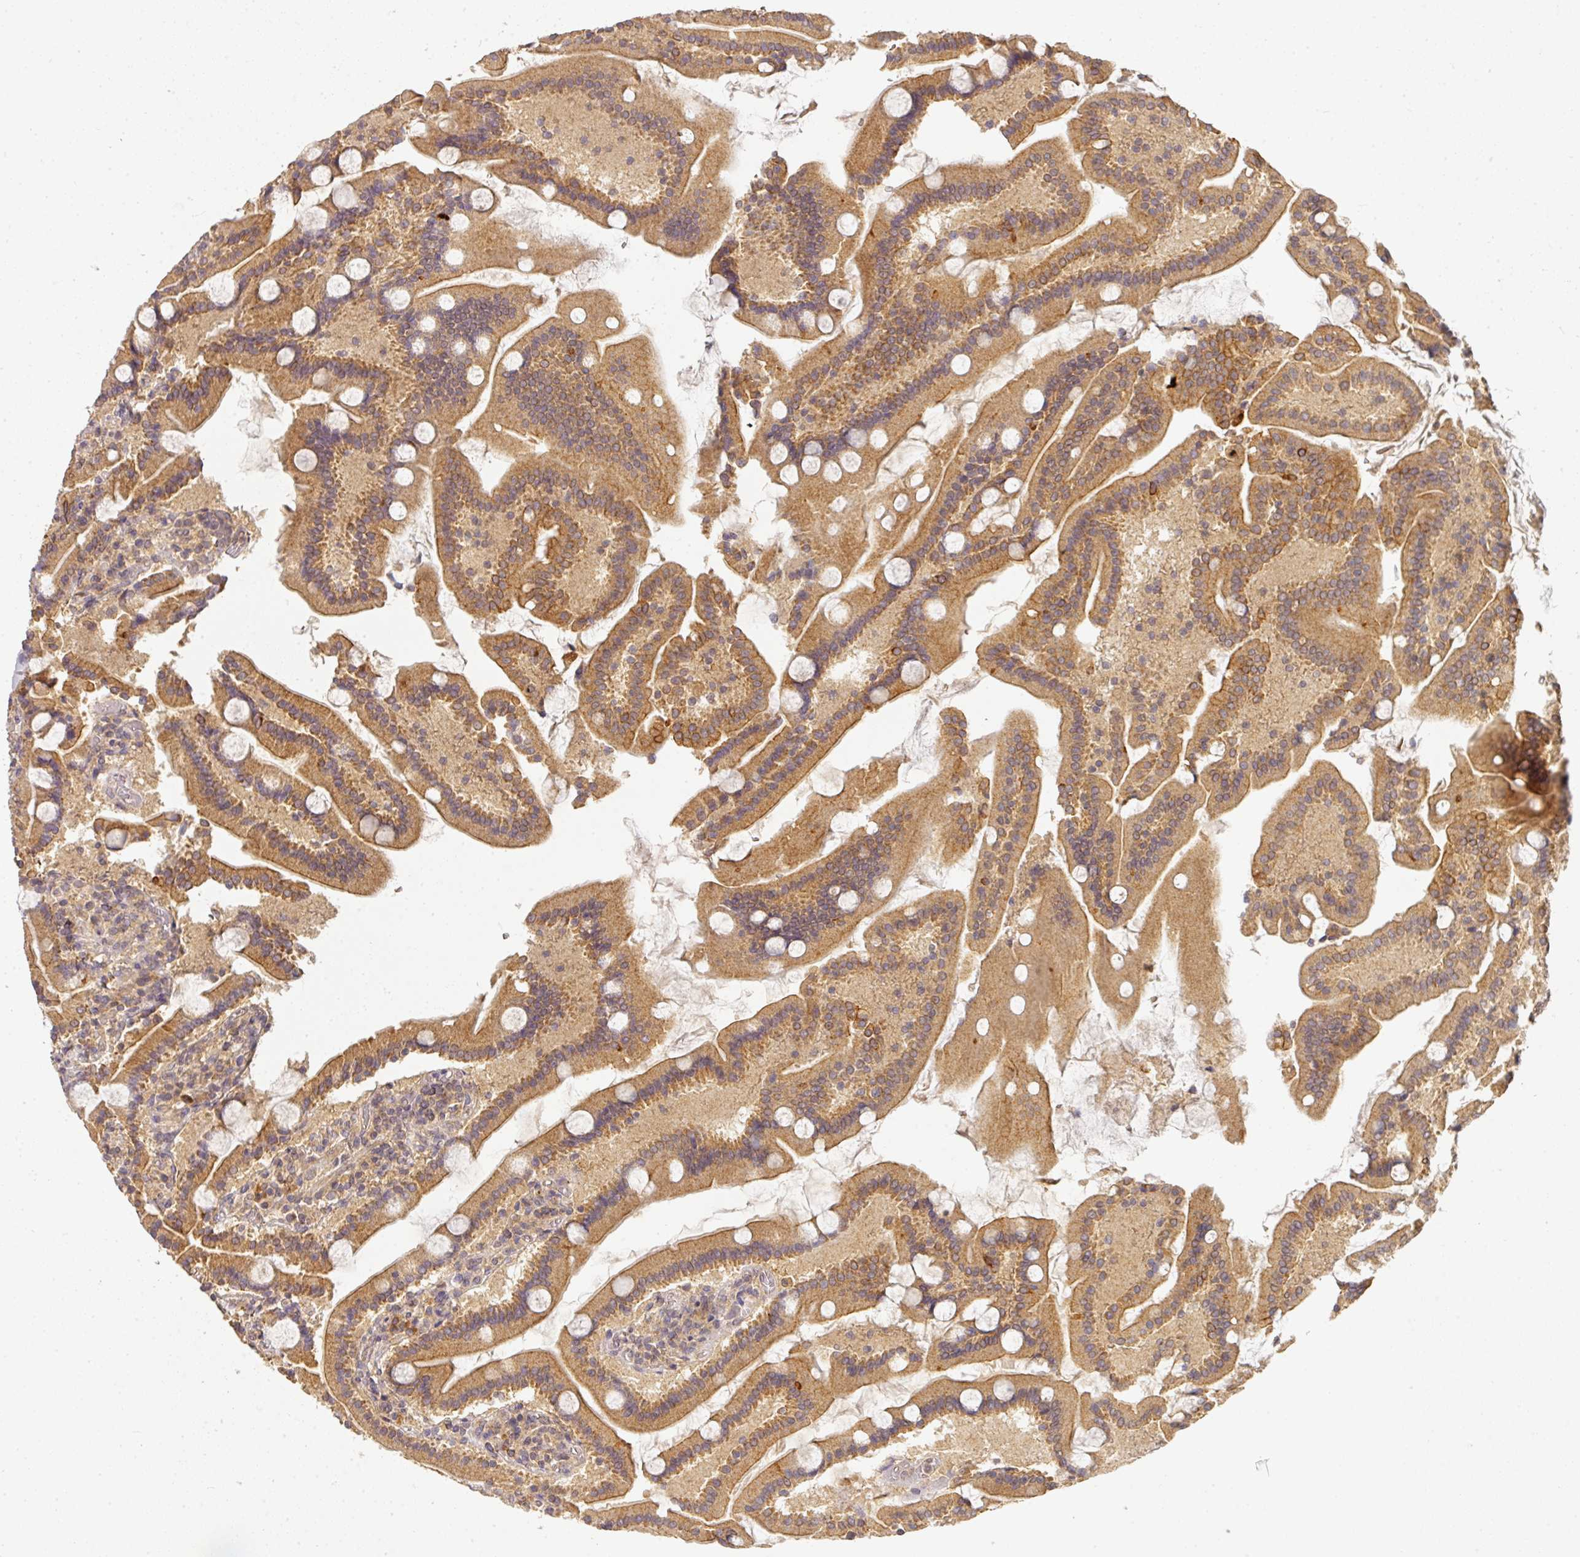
{"staining": {"intensity": "moderate", "quantity": ">75%", "location": "cytoplasmic/membranous"}, "tissue": "duodenum", "cell_type": "Glandular cells", "image_type": "normal", "snomed": [{"axis": "morphology", "description": "Normal tissue, NOS"}, {"axis": "topography", "description": "Duodenum"}], "caption": "IHC (DAB (3,3'-diaminobenzidine)) staining of benign duodenum exhibits moderate cytoplasmic/membranous protein positivity in about >75% of glandular cells.", "gene": "EXTL3", "patient": {"sex": "male", "age": 55}}